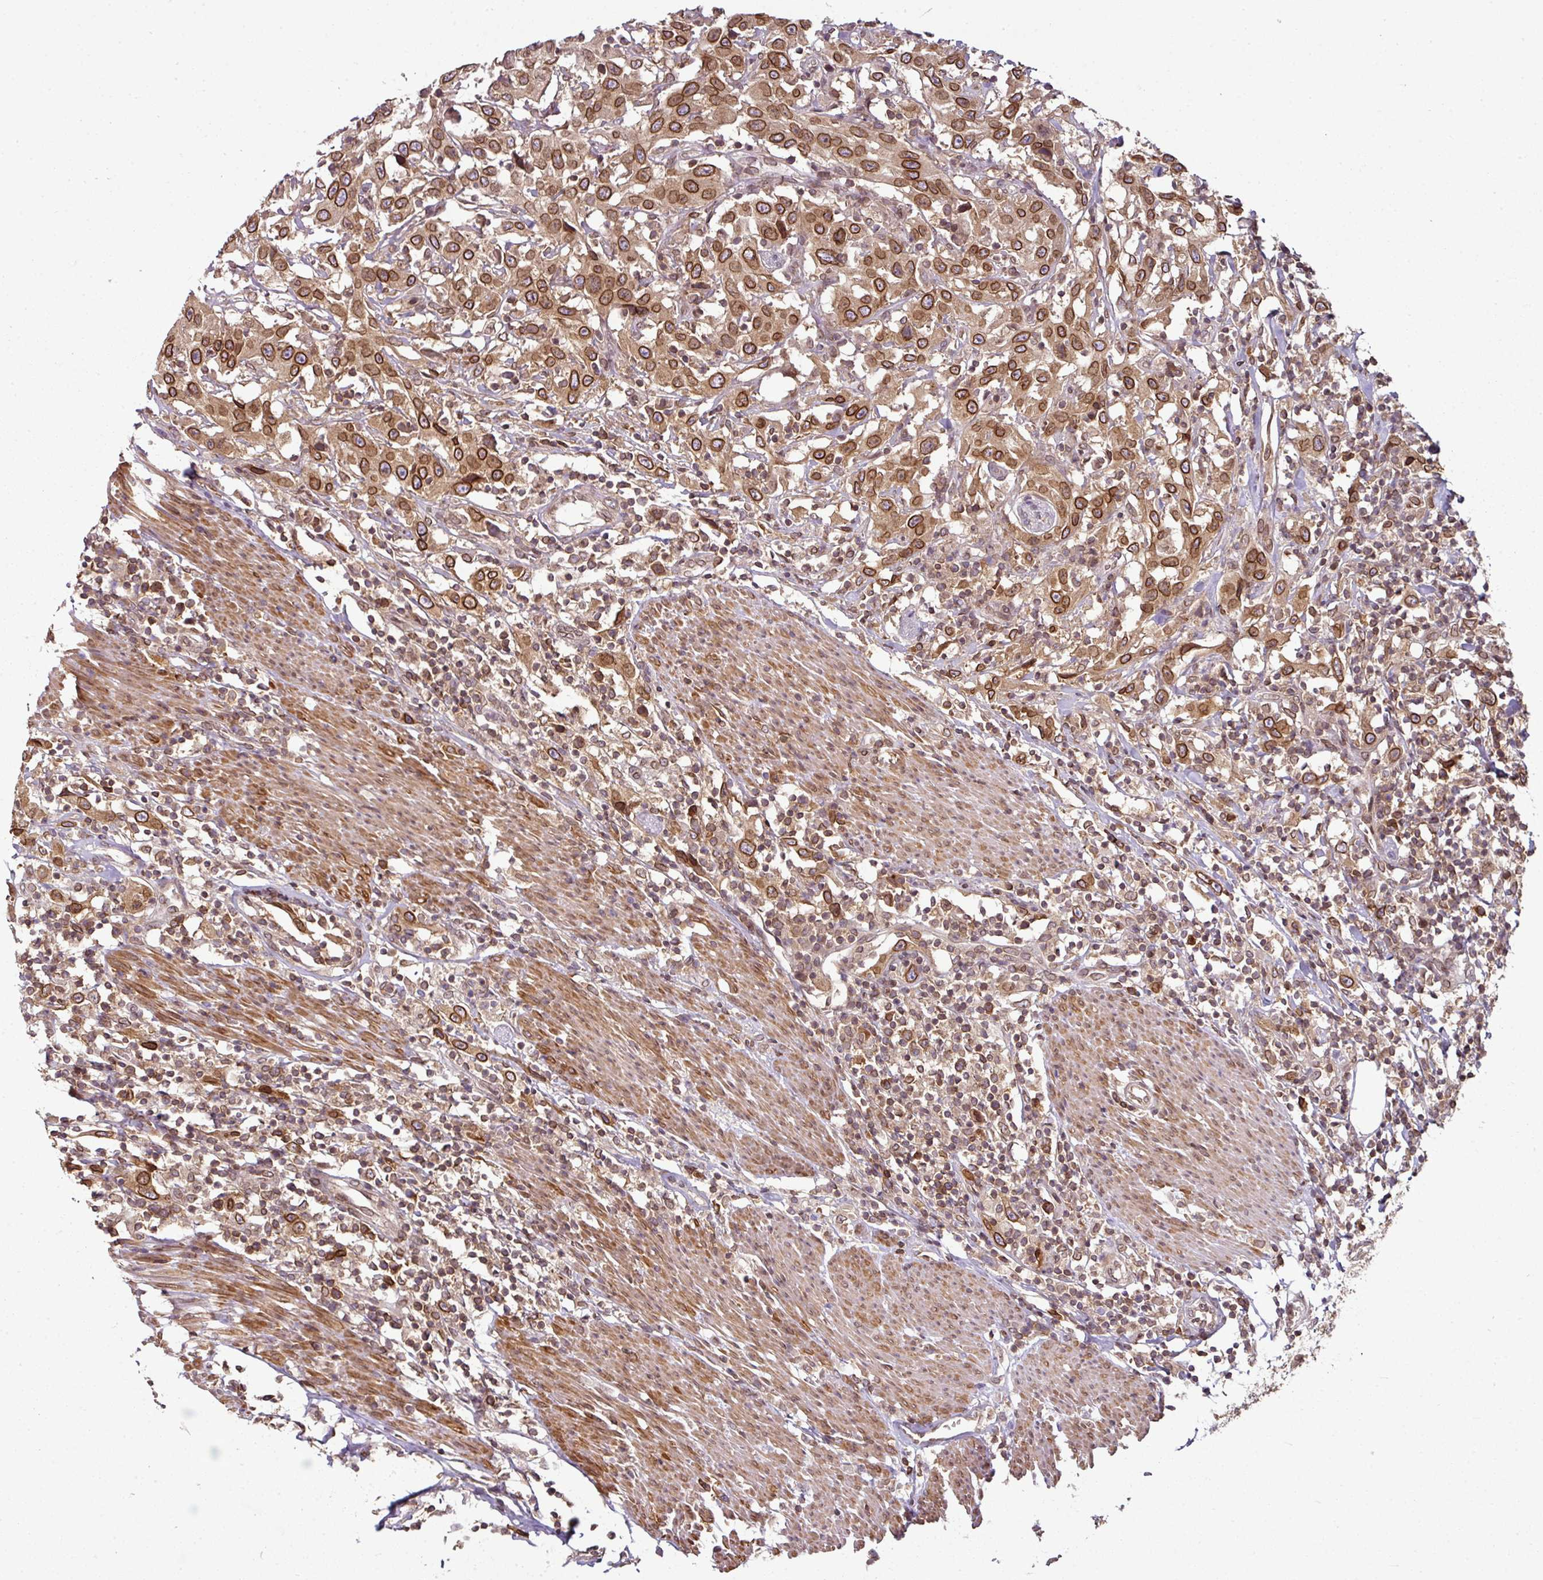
{"staining": {"intensity": "strong", "quantity": ">75%", "location": "cytoplasmic/membranous,nuclear"}, "tissue": "urothelial cancer", "cell_type": "Tumor cells", "image_type": "cancer", "snomed": [{"axis": "morphology", "description": "Urothelial carcinoma, High grade"}, {"axis": "topography", "description": "Urinary bladder"}], "caption": "High-grade urothelial carcinoma tissue reveals strong cytoplasmic/membranous and nuclear staining in about >75% of tumor cells, visualized by immunohistochemistry.", "gene": "RANGAP1", "patient": {"sex": "male", "age": 61}}